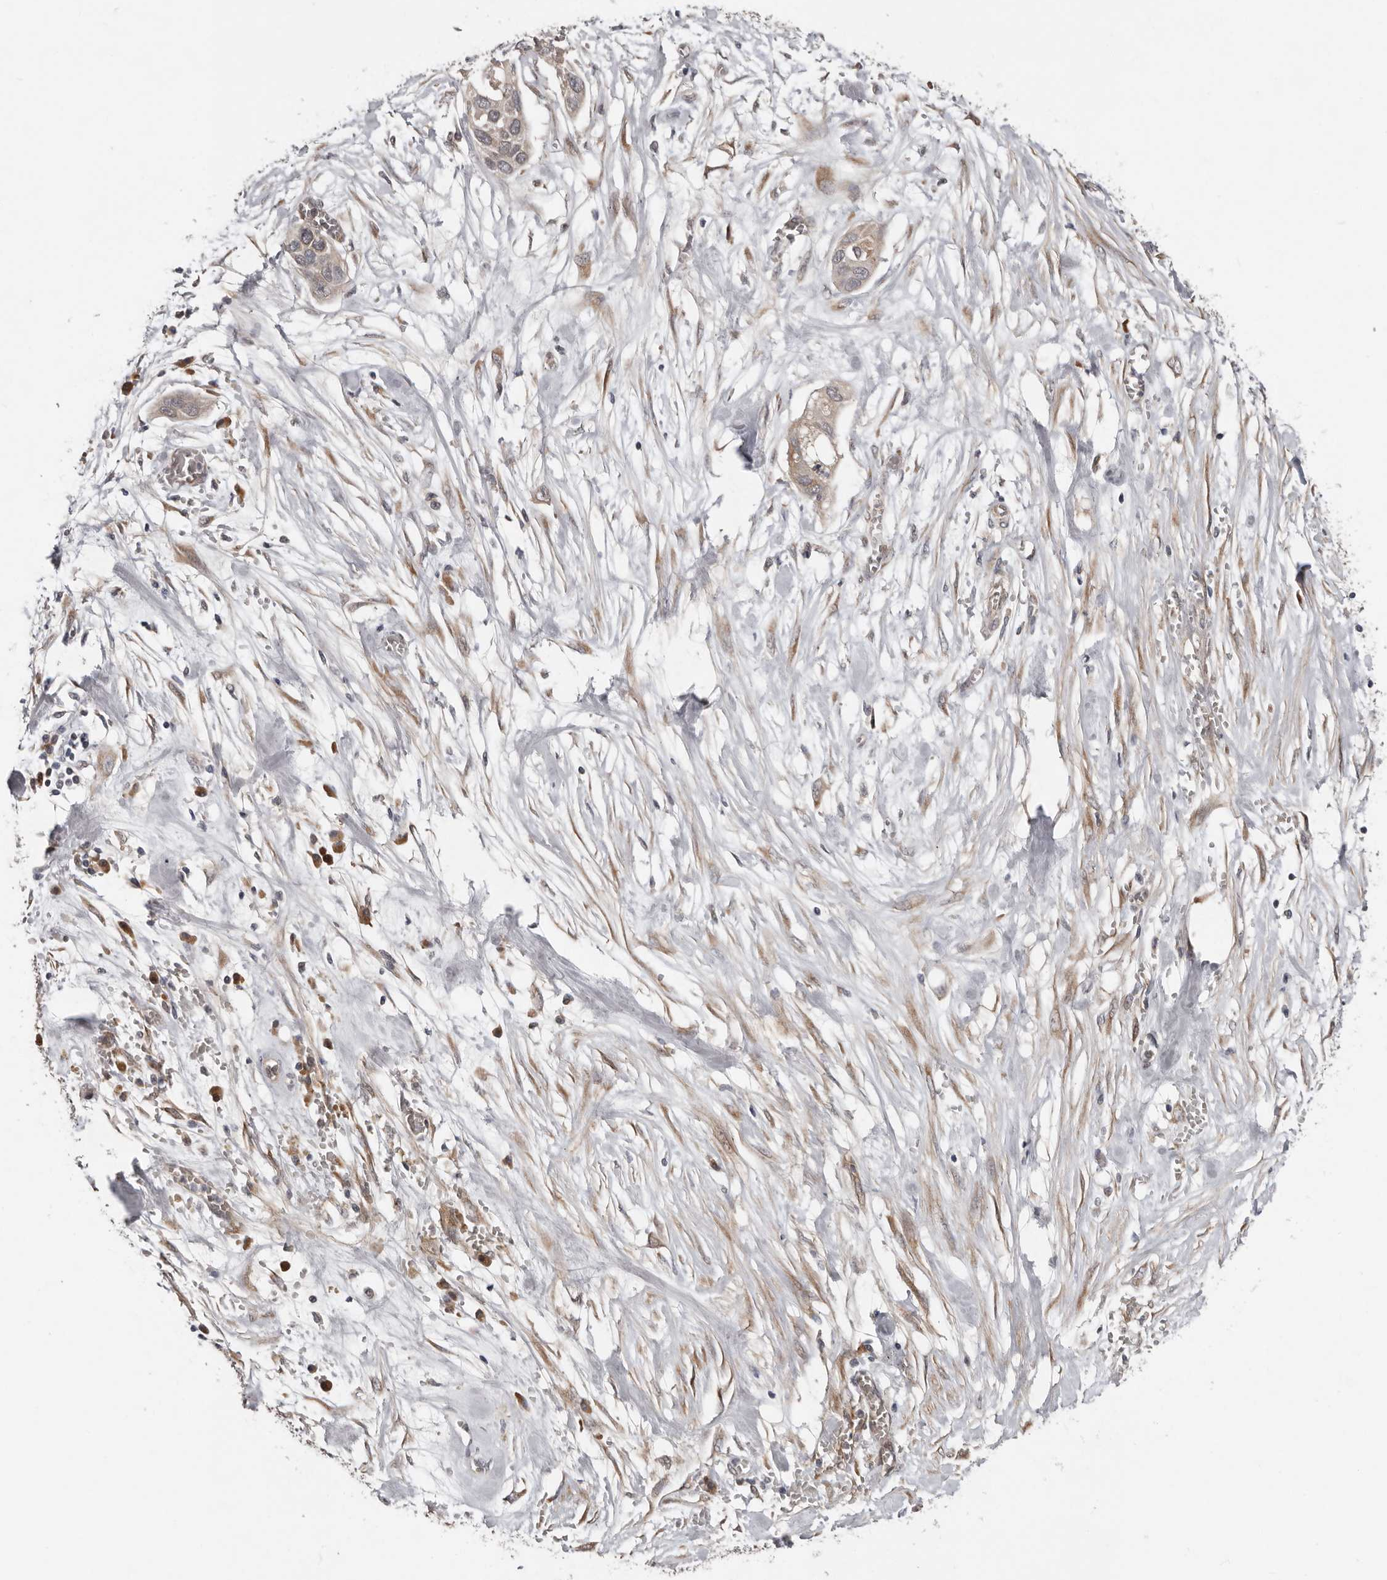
{"staining": {"intensity": "weak", "quantity": "25%-75%", "location": "cytoplasmic/membranous"}, "tissue": "pancreatic cancer", "cell_type": "Tumor cells", "image_type": "cancer", "snomed": [{"axis": "morphology", "description": "Adenocarcinoma, NOS"}, {"axis": "topography", "description": "Pancreas"}], "caption": "Immunohistochemistry (IHC) image of human pancreatic adenocarcinoma stained for a protein (brown), which reveals low levels of weak cytoplasmic/membranous staining in approximately 25%-75% of tumor cells.", "gene": "CHML", "patient": {"sex": "female", "age": 60}}